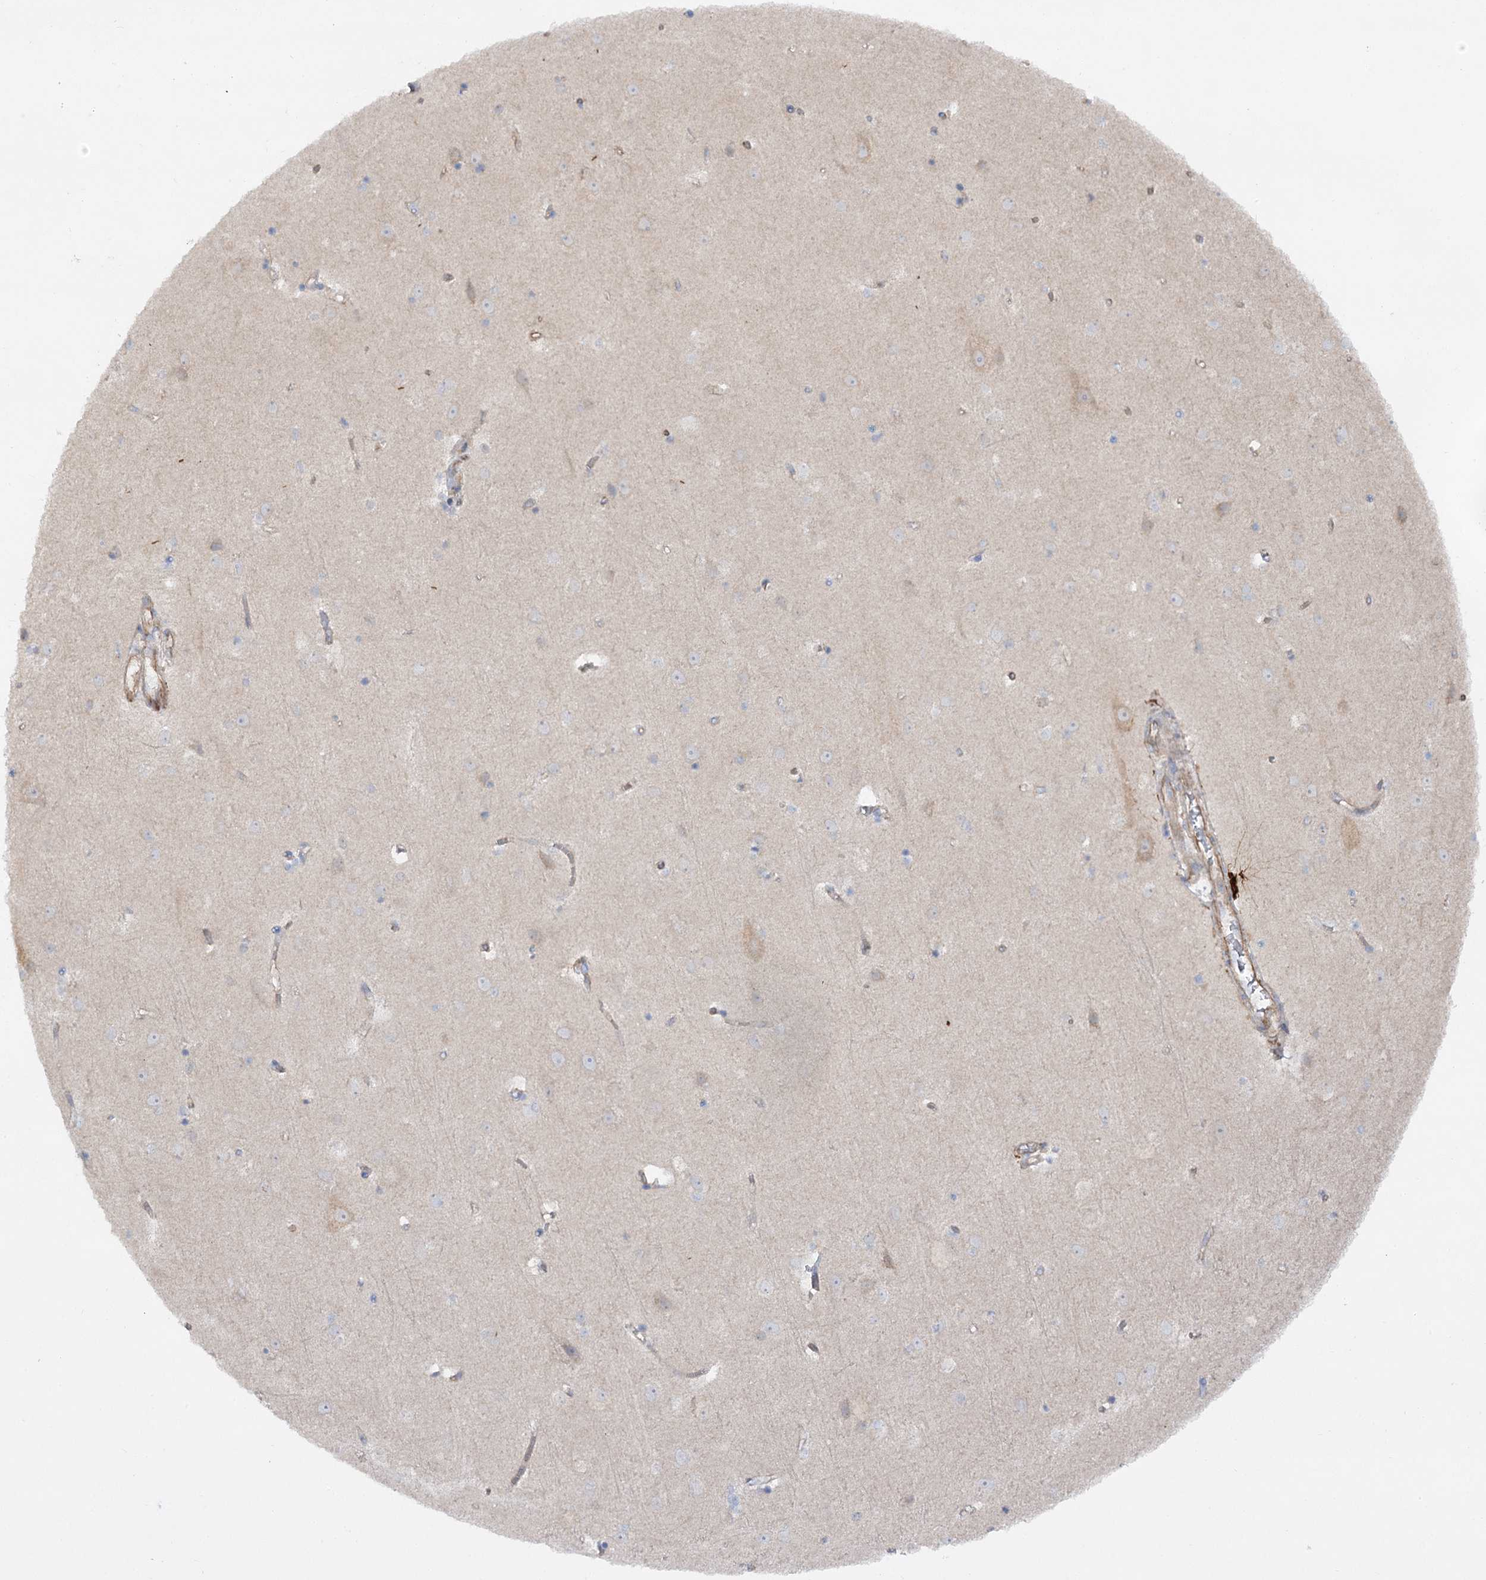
{"staining": {"intensity": "negative", "quantity": "none", "location": "none"}, "tissue": "cerebral cortex", "cell_type": "Endothelial cells", "image_type": "normal", "snomed": [{"axis": "morphology", "description": "Normal tissue, NOS"}, {"axis": "topography", "description": "Cerebral cortex"}], "caption": "The image shows no significant expression in endothelial cells of cerebral cortex.", "gene": "KIAA0825", "patient": {"sex": "male", "age": 54}}